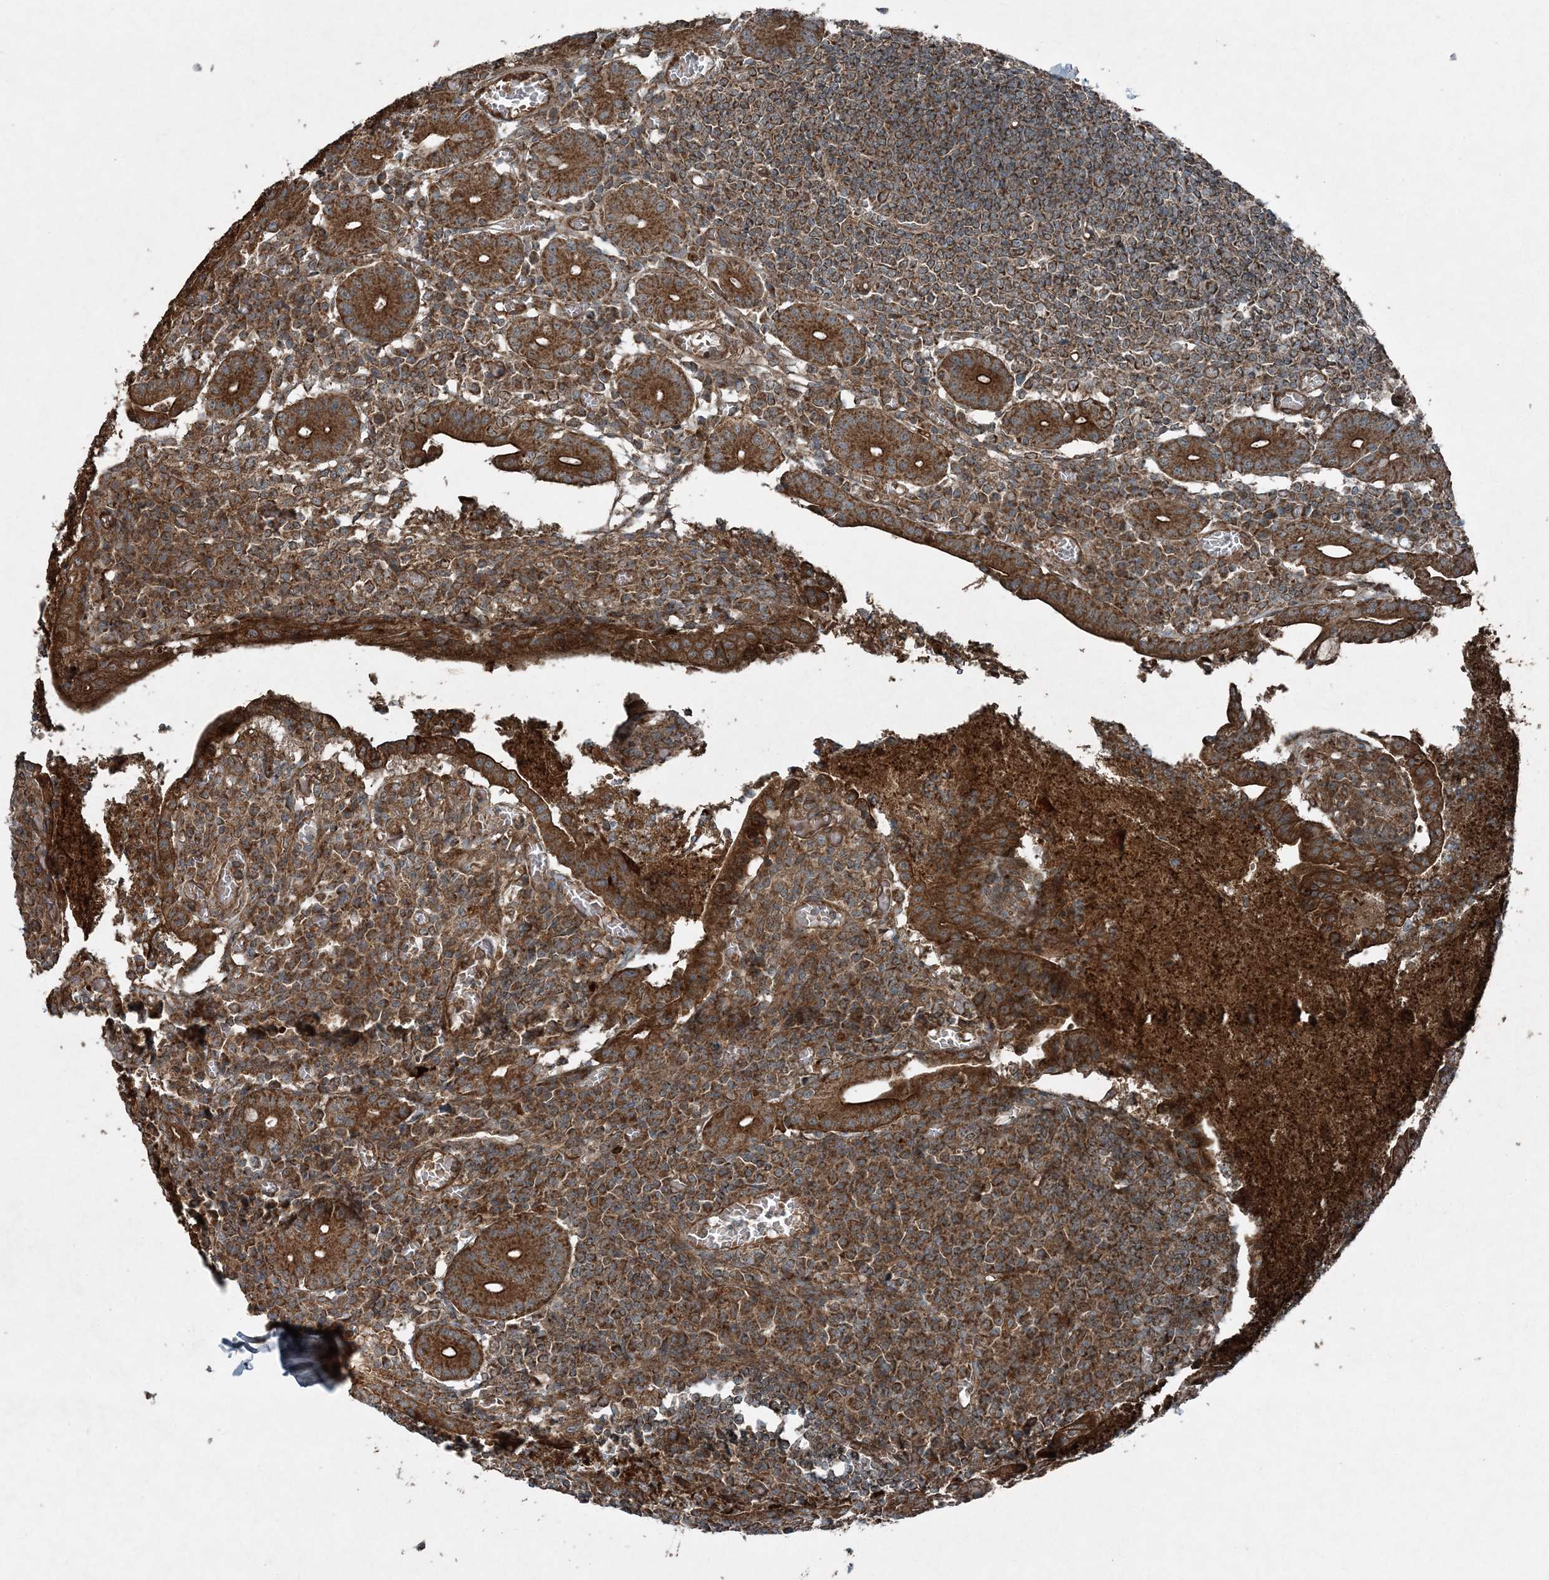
{"staining": {"intensity": "strong", "quantity": ">75%", "location": "cytoplasmic/membranous"}, "tissue": "small intestine", "cell_type": "Glandular cells", "image_type": "normal", "snomed": [{"axis": "morphology", "description": "Normal tissue, NOS"}, {"axis": "morphology", "description": "Cystadenocarcinoma, serous, Metastatic site"}, {"axis": "topography", "description": "Small intestine"}], "caption": "This micrograph shows benign small intestine stained with immunohistochemistry (IHC) to label a protein in brown. The cytoplasmic/membranous of glandular cells show strong positivity for the protein. Nuclei are counter-stained blue.", "gene": "COPS7B", "patient": {"sex": "female", "age": 61}}